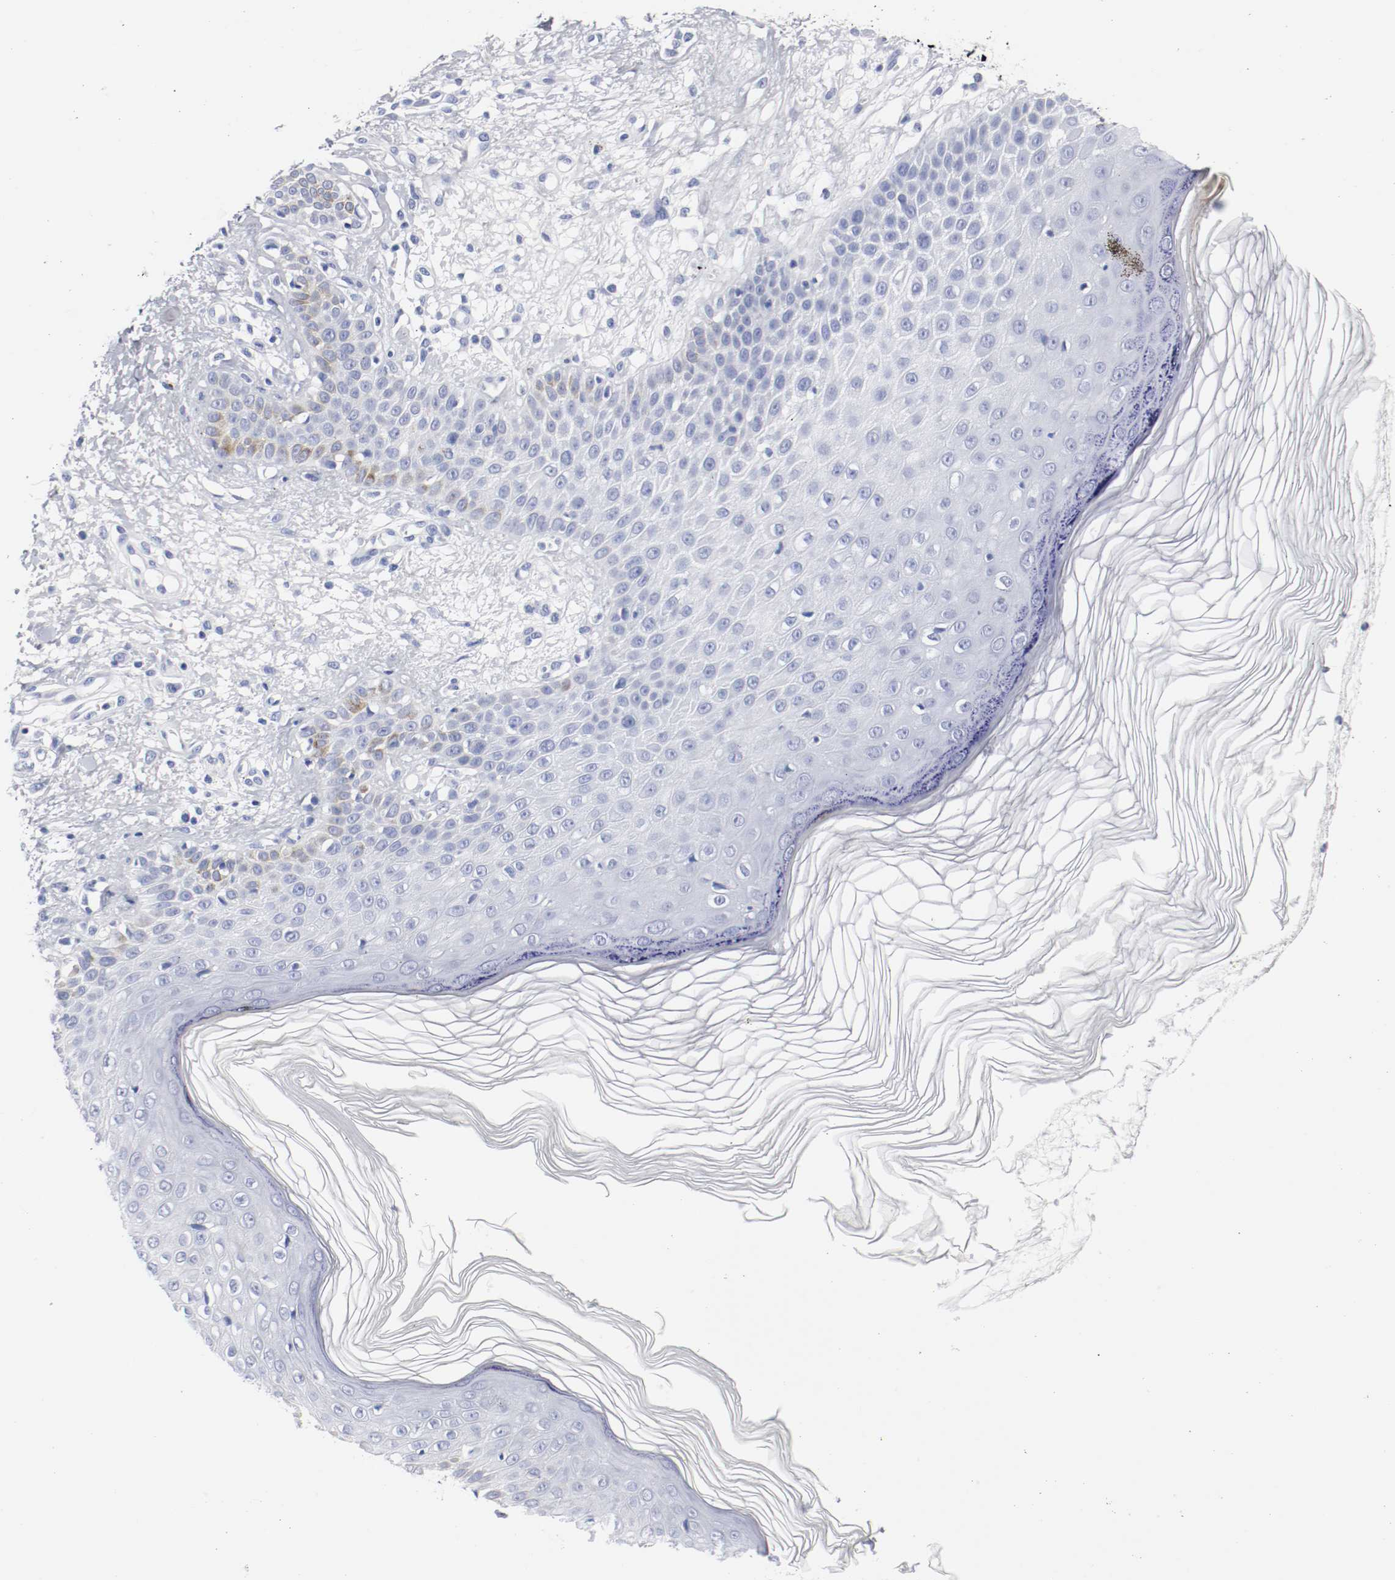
{"staining": {"intensity": "negative", "quantity": "none", "location": "none"}, "tissue": "skin cancer", "cell_type": "Tumor cells", "image_type": "cancer", "snomed": [{"axis": "morphology", "description": "Squamous cell carcinoma, NOS"}, {"axis": "topography", "description": "Skin"}], "caption": "Immunohistochemistry (IHC) histopathology image of neoplastic tissue: human skin cancer stained with DAB displays no significant protein expression in tumor cells.", "gene": "GAD1", "patient": {"sex": "female", "age": 78}}